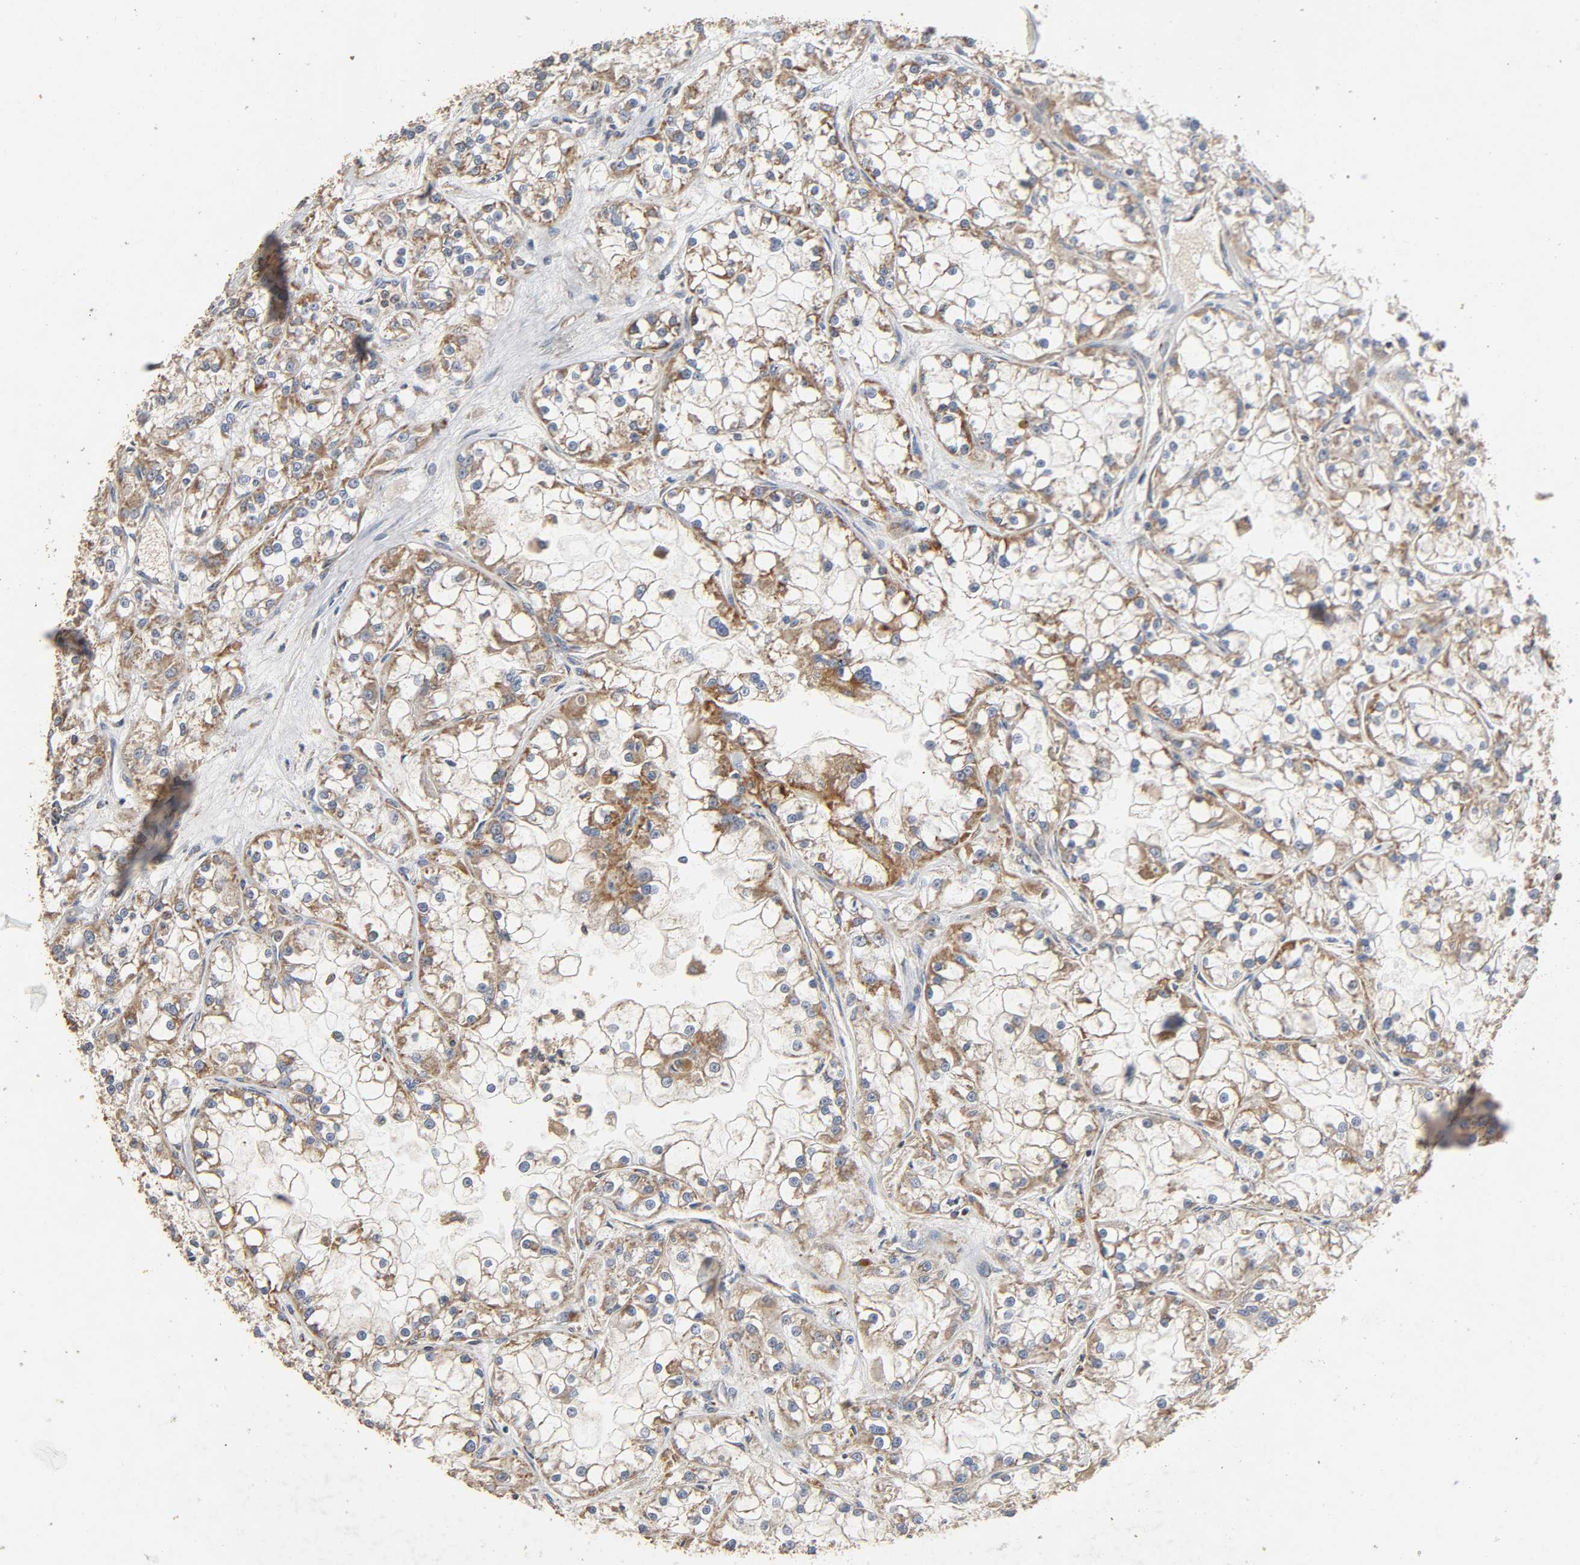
{"staining": {"intensity": "weak", "quantity": "<25%", "location": "cytoplasmic/membranous"}, "tissue": "renal cancer", "cell_type": "Tumor cells", "image_type": "cancer", "snomed": [{"axis": "morphology", "description": "Adenocarcinoma, NOS"}, {"axis": "topography", "description": "Kidney"}], "caption": "The photomicrograph shows no staining of tumor cells in renal cancer.", "gene": "NDUFS3", "patient": {"sex": "female", "age": 52}}